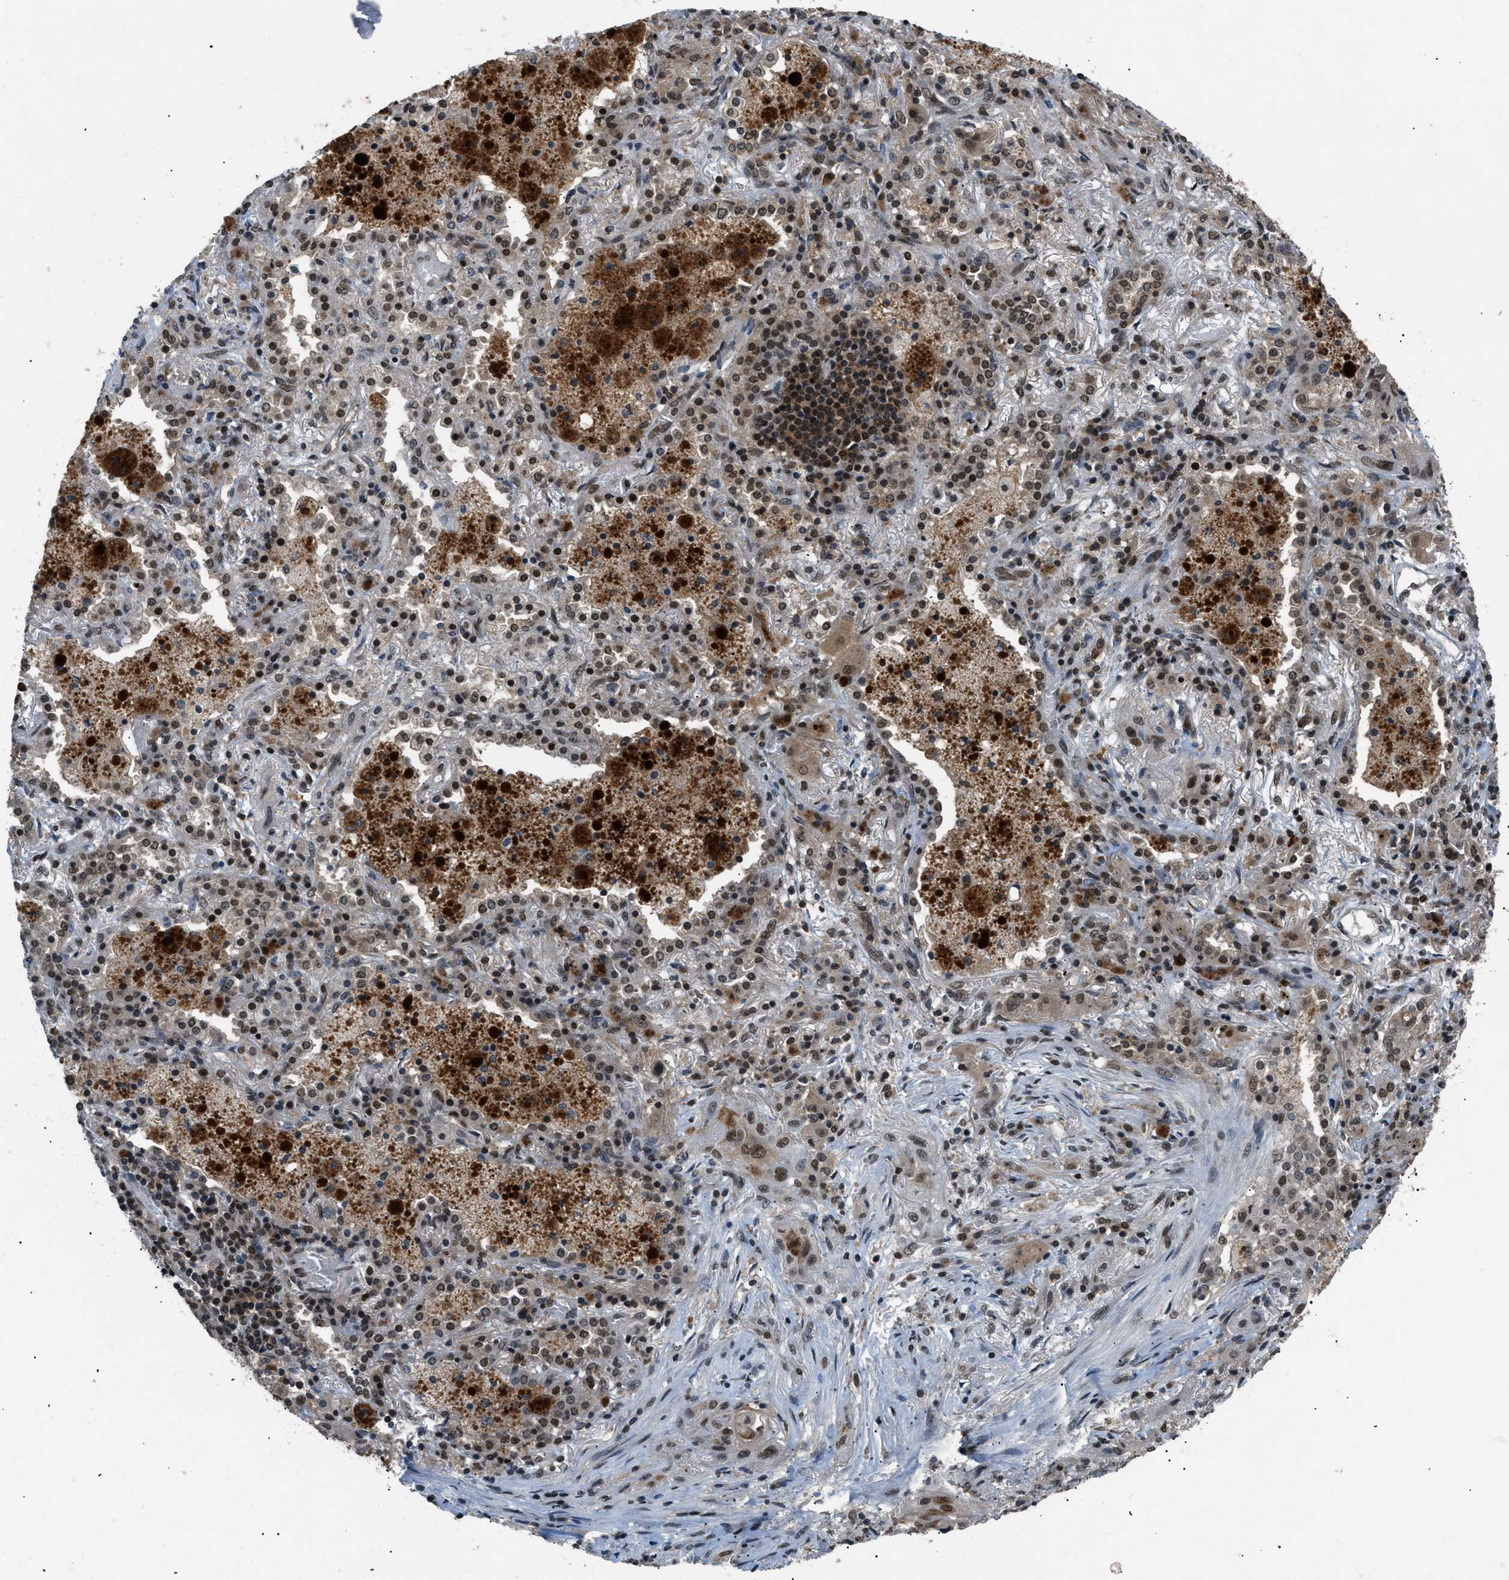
{"staining": {"intensity": "moderate", "quantity": ">75%", "location": "nuclear"}, "tissue": "lung cancer", "cell_type": "Tumor cells", "image_type": "cancer", "snomed": [{"axis": "morphology", "description": "Squamous cell carcinoma, NOS"}, {"axis": "topography", "description": "Lung"}], "caption": "A brown stain highlights moderate nuclear expression of a protein in human squamous cell carcinoma (lung) tumor cells.", "gene": "RBM5", "patient": {"sex": "female", "age": 47}}